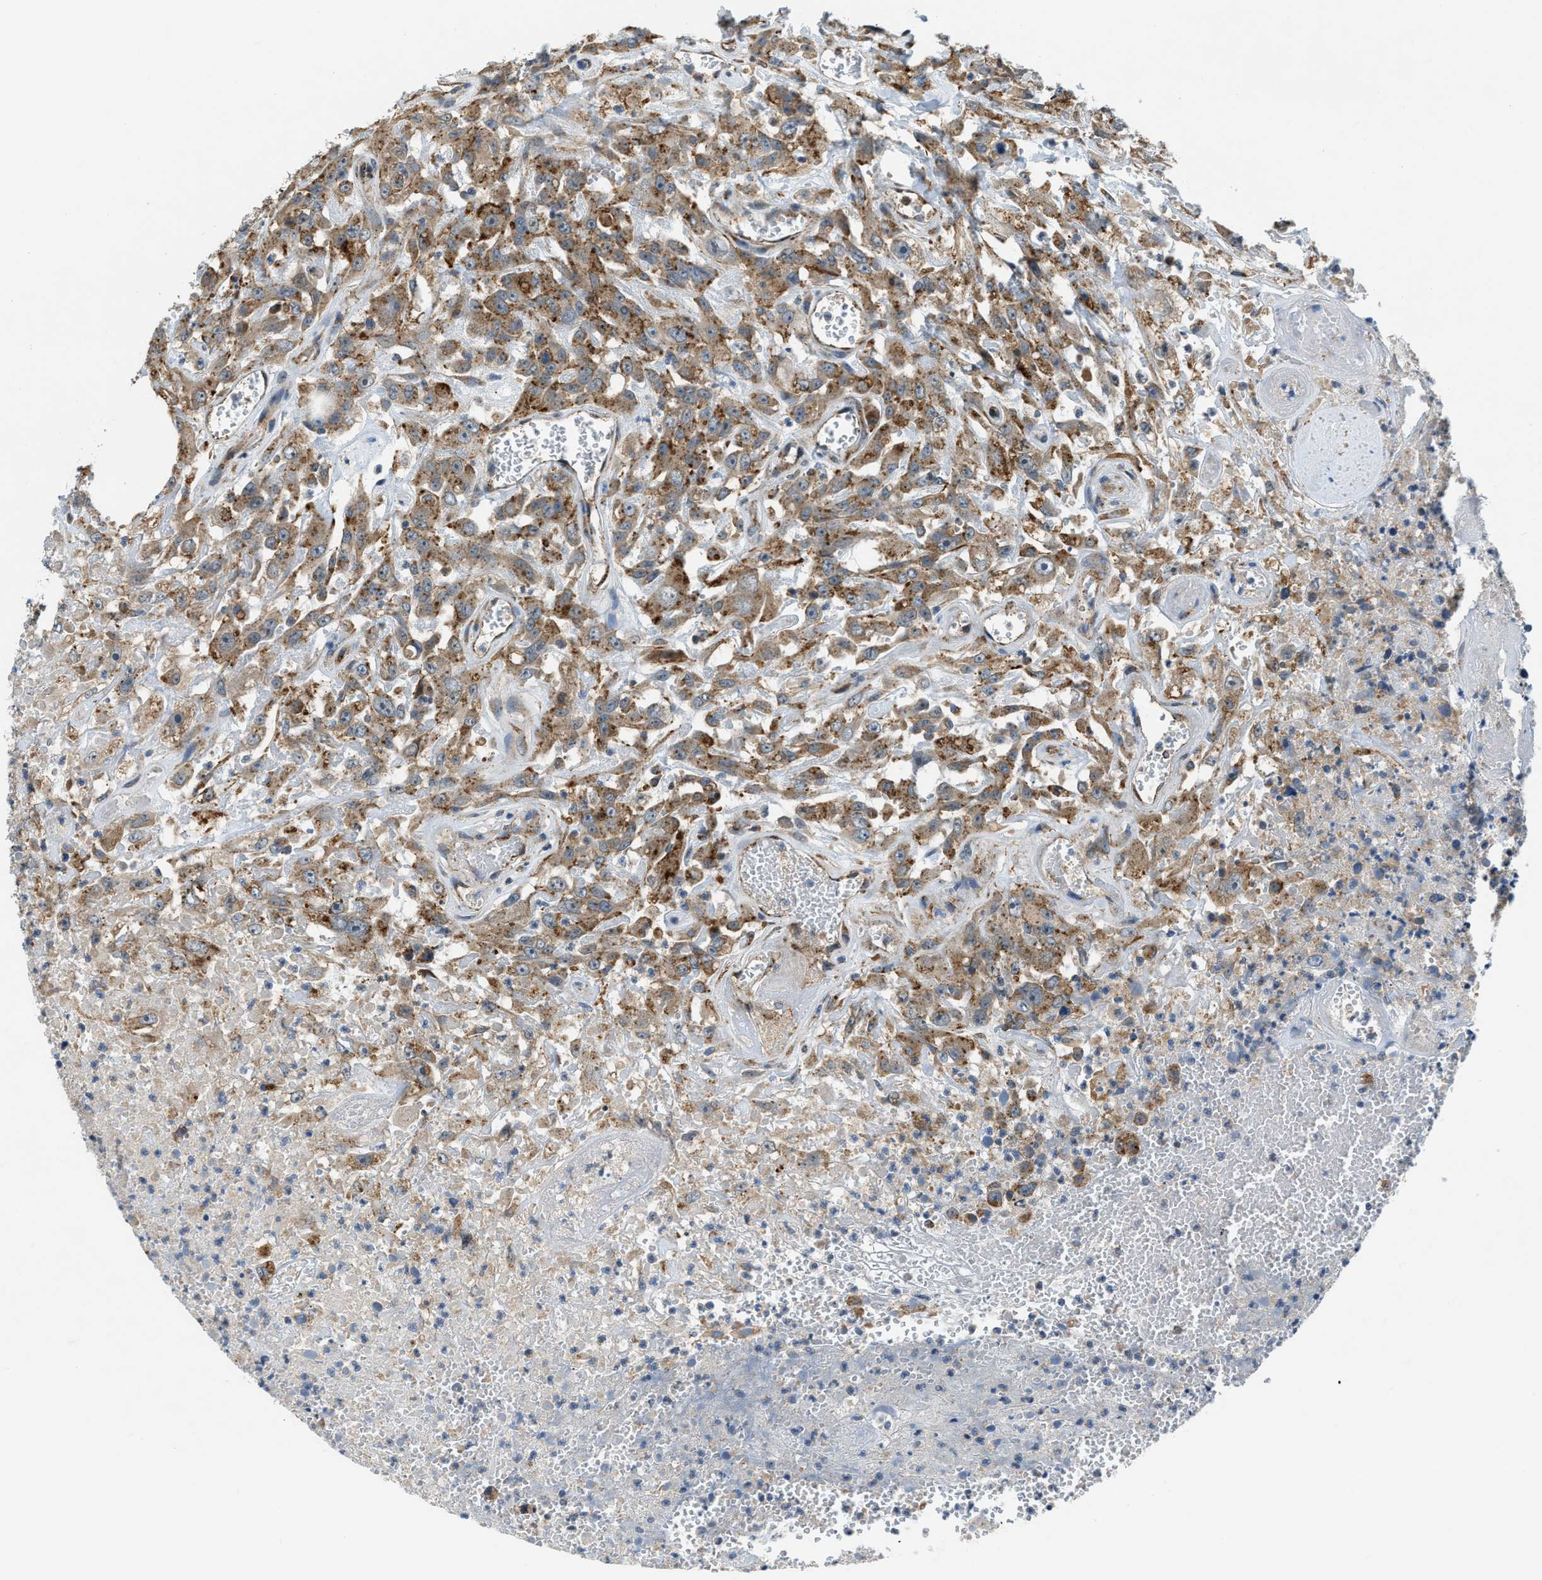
{"staining": {"intensity": "moderate", "quantity": ">75%", "location": "cytoplasmic/membranous"}, "tissue": "urothelial cancer", "cell_type": "Tumor cells", "image_type": "cancer", "snomed": [{"axis": "morphology", "description": "Urothelial carcinoma, High grade"}, {"axis": "topography", "description": "Urinary bladder"}], "caption": "Brown immunohistochemical staining in human high-grade urothelial carcinoma demonstrates moderate cytoplasmic/membranous positivity in approximately >75% of tumor cells.", "gene": "STARD3NL", "patient": {"sex": "male", "age": 46}}